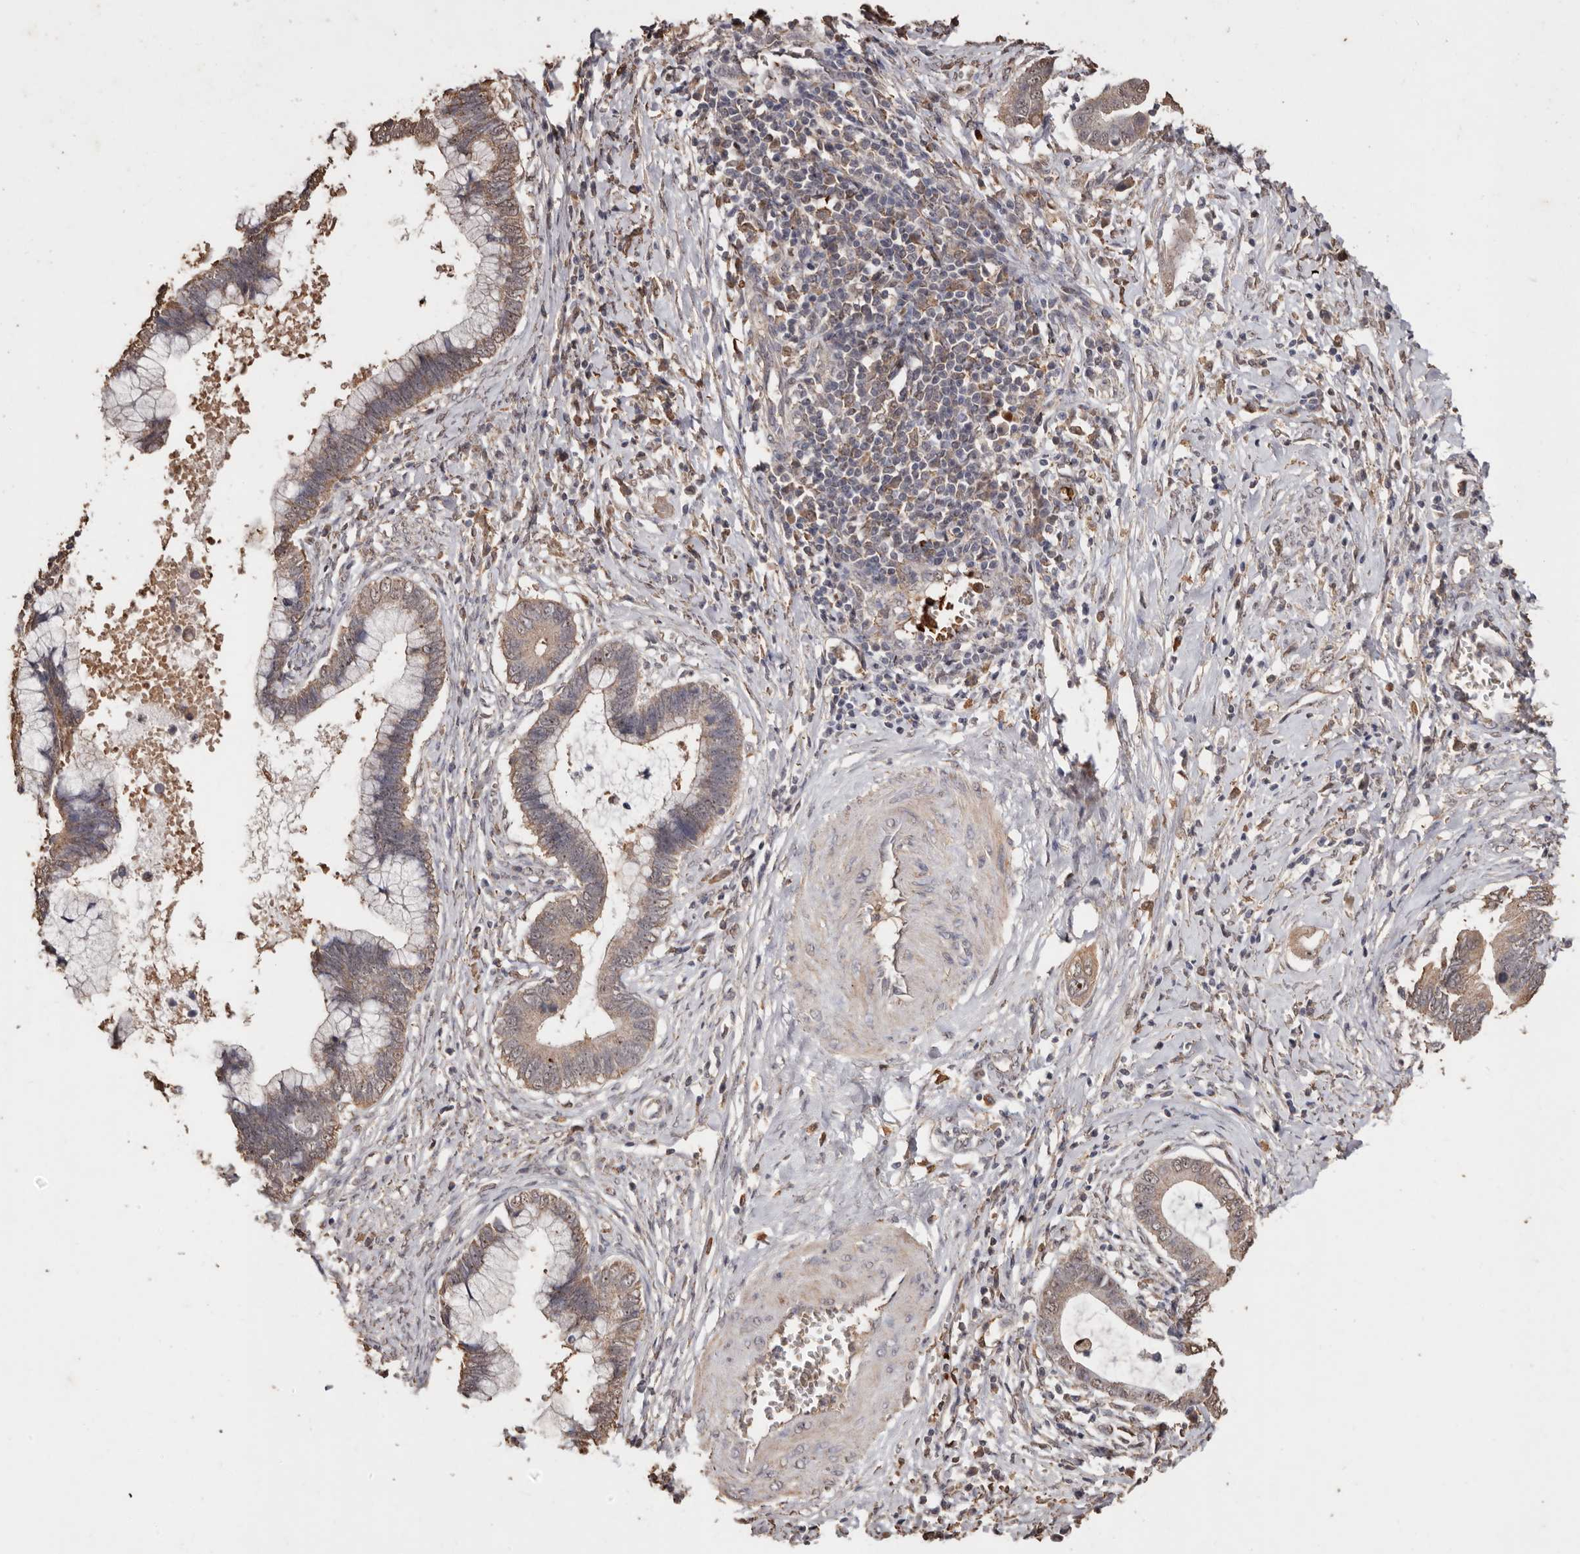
{"staining": {"intensity": "weak", "quantity": ">75%", "location": "cytoplasmic/membranous"}, "tissue": "cervical cancer", "cell_type": "Tumor cells", "image_type": "cancer", "snomed": [{"axis": "morphology", "description": "Adenocarcinoma, NOS"}, {"axis": "topography", "description": "Cervix"}], "caption": "DAB (3,3'-diaminobenzidine) immunohistochemical staining of human cervical adenocarcinoma reveals weak cytoplasmic/membranous protein expression in approximately >75% of tumor cells.", "gene": "GRAMD2A", "patient": {"sex": "female", "age": 44}}